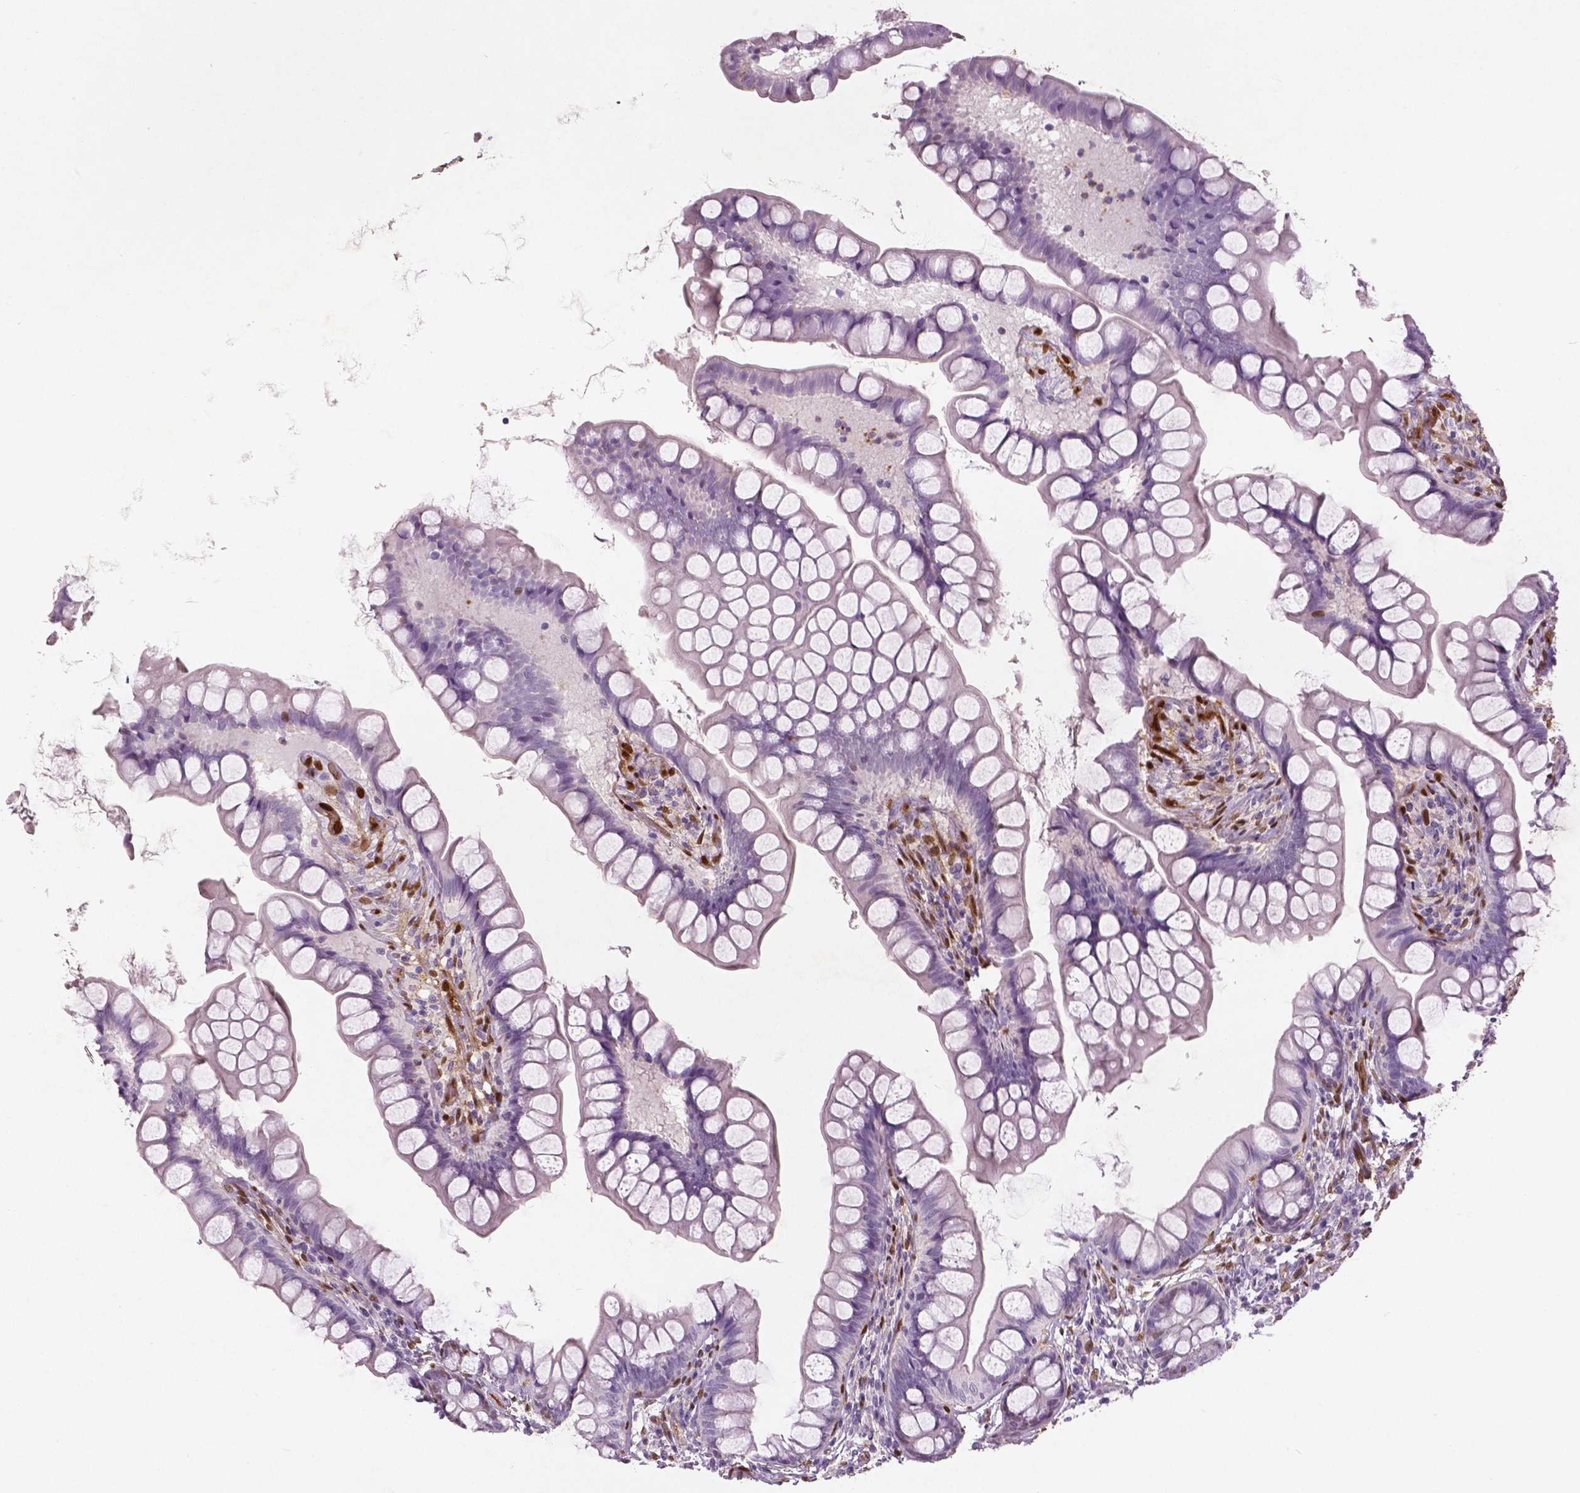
{"staining": {"intensity": "negative", "quantity": "none", "location": "none"}, "tissue": "small intestine", "cell_type": "Glandular cells", "image_type": "normal", "snomed": [{"axis": "morphology", "description": "Normal tissue, NOS"}, {"axis": "topography", "description": "Small intestine"}], "caption": "Immunohistochemistry histopathology image of benign small intestine stained for a protein (brown), which reveals no staining in glandular cells.", "gene": "WWTR1", "patient": {"sex": "male", "age": 70}}